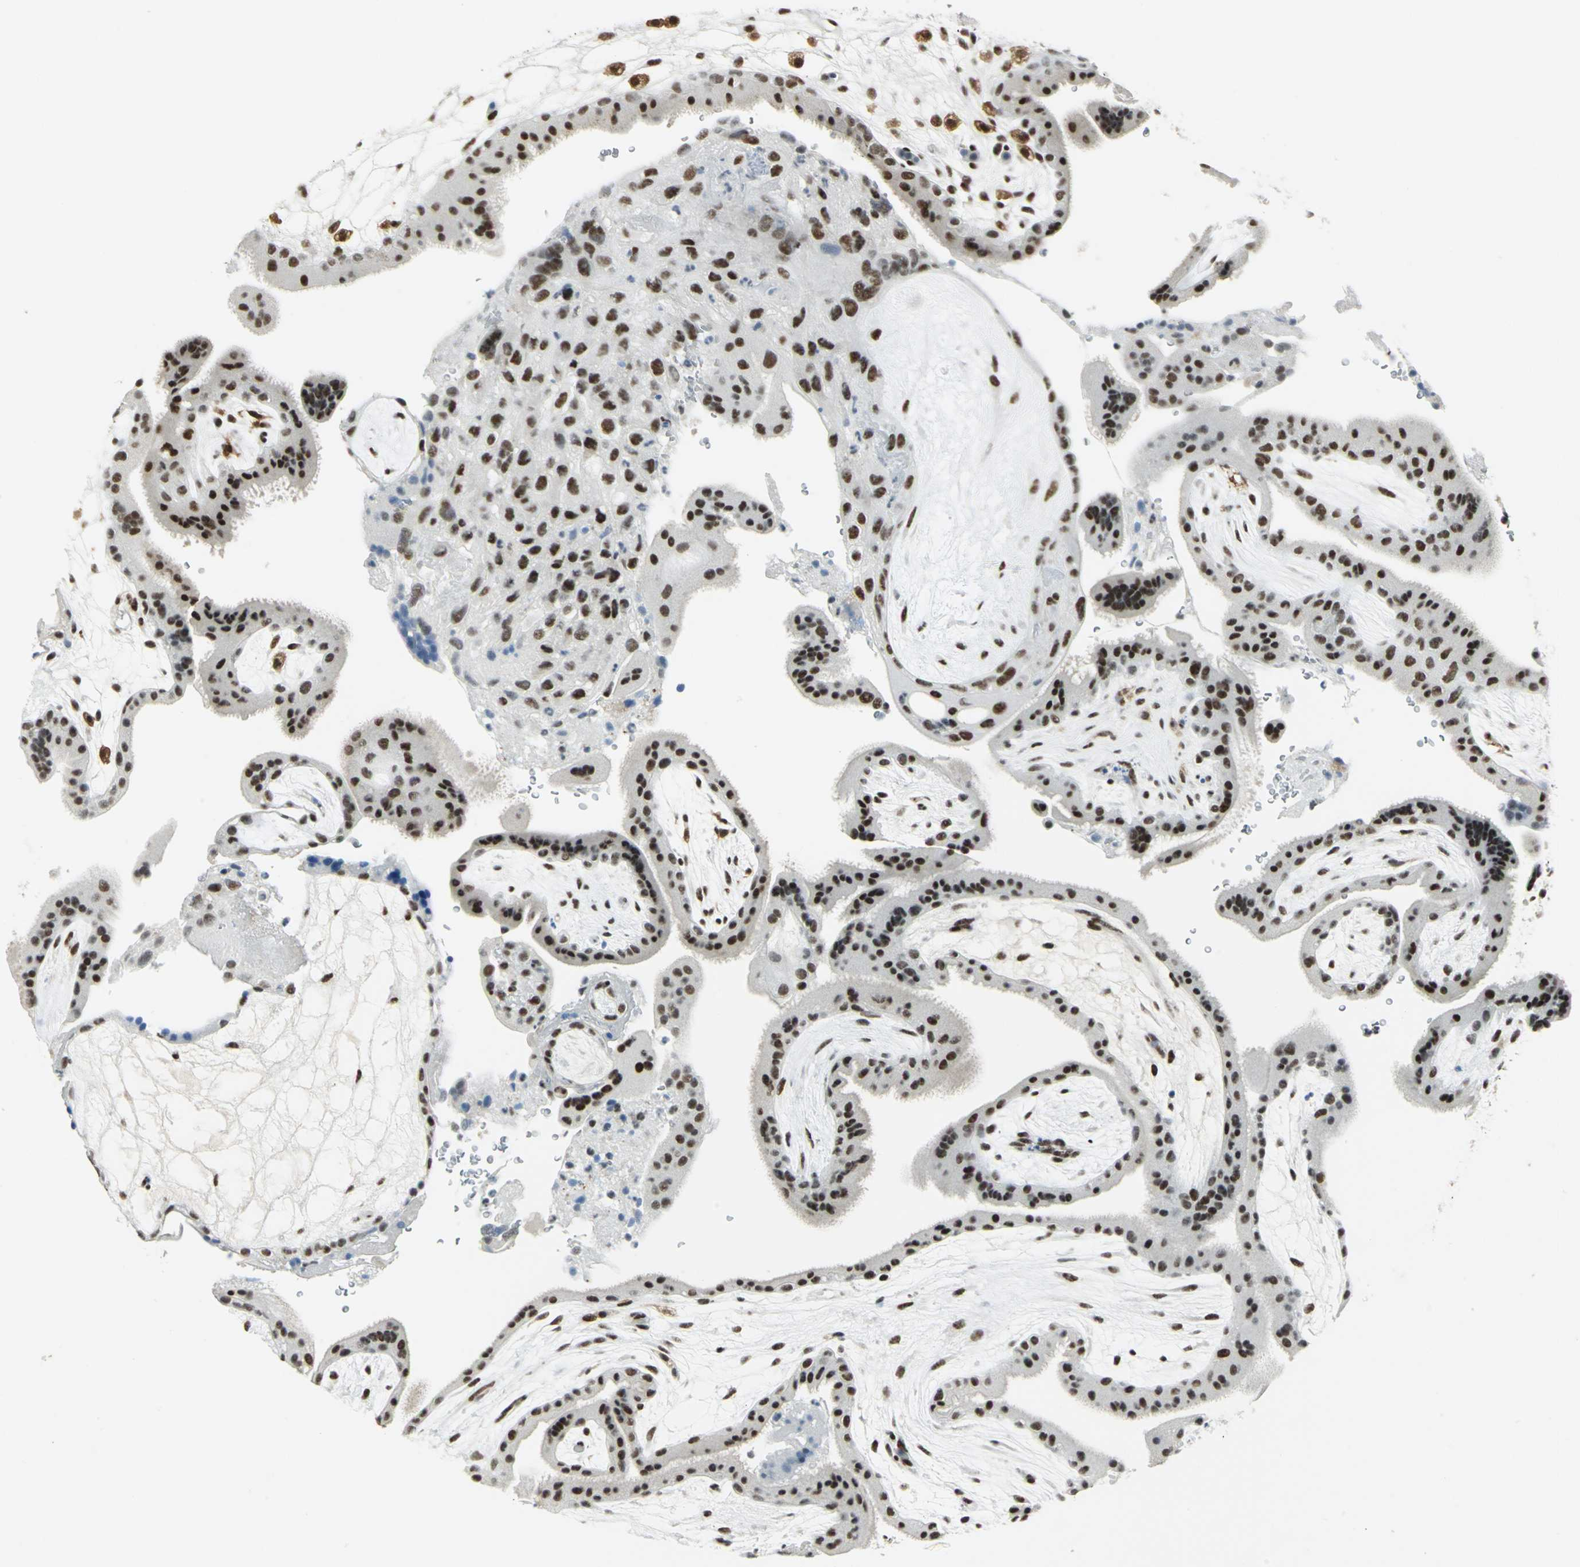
{"staining": {"intensity": "strong", "quantity": ">75%", "location": "nuclear"}, "tissue": "placenta", "cell_type": "Trophoblastic cells", "image_type": "normal", "snomed": [{"axis": "morphology", "description": "Normal tissue, NOS"}, {"axis": "topography", "description": "Placenta"}], "caption": "Immunohistochemical staining of benign placenta demonstrates high levels of strong nuclear expression in approximately >75% of trophoblastic cells.", "gene": "MTMR10", "patient": {"sex": "female", "age": 19}}